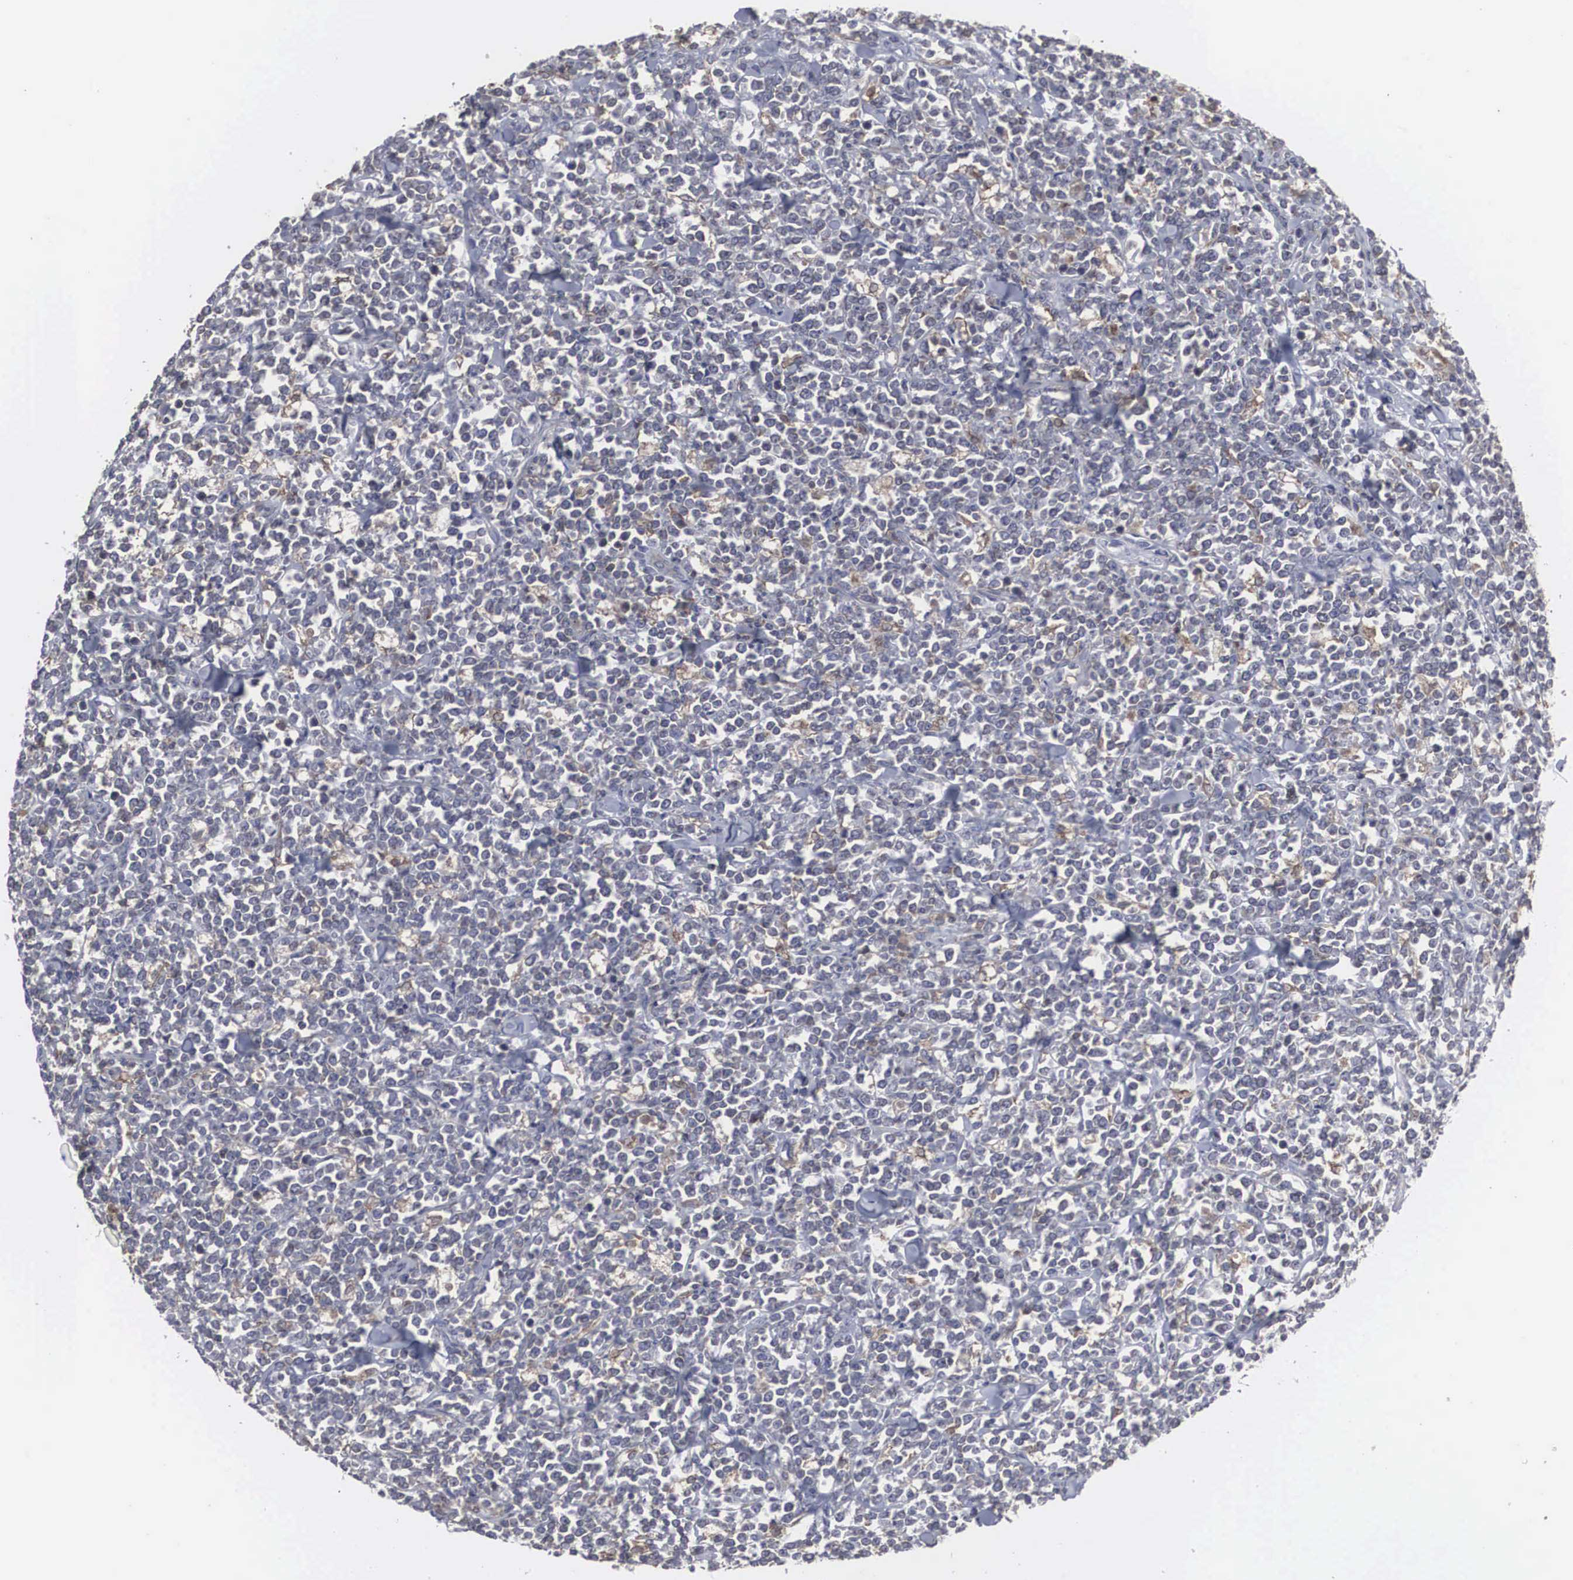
{"staining": {"intensity": "negative", "quantity": "none", "location": "none"}, "tissue": "lymphoma", "cell_type": "Tumor cells", "image_type": "cancer", "snomed": [{"axis": "morphology", "description": "Malignant lymphoma, non-Hodgkin's type, High grade"}, {"axis": "topography", "description": "Small intestine"}, {"axis": "topography", "description": "Colon"}], "caption": "A histopathology image of high-grade malignant lymphoma, non-Hodgkin's type stained for a protein exhibits no brown staining in tumor cells.", "gene": "MIA2", "patient": {"sex": "male", "age": 8}}